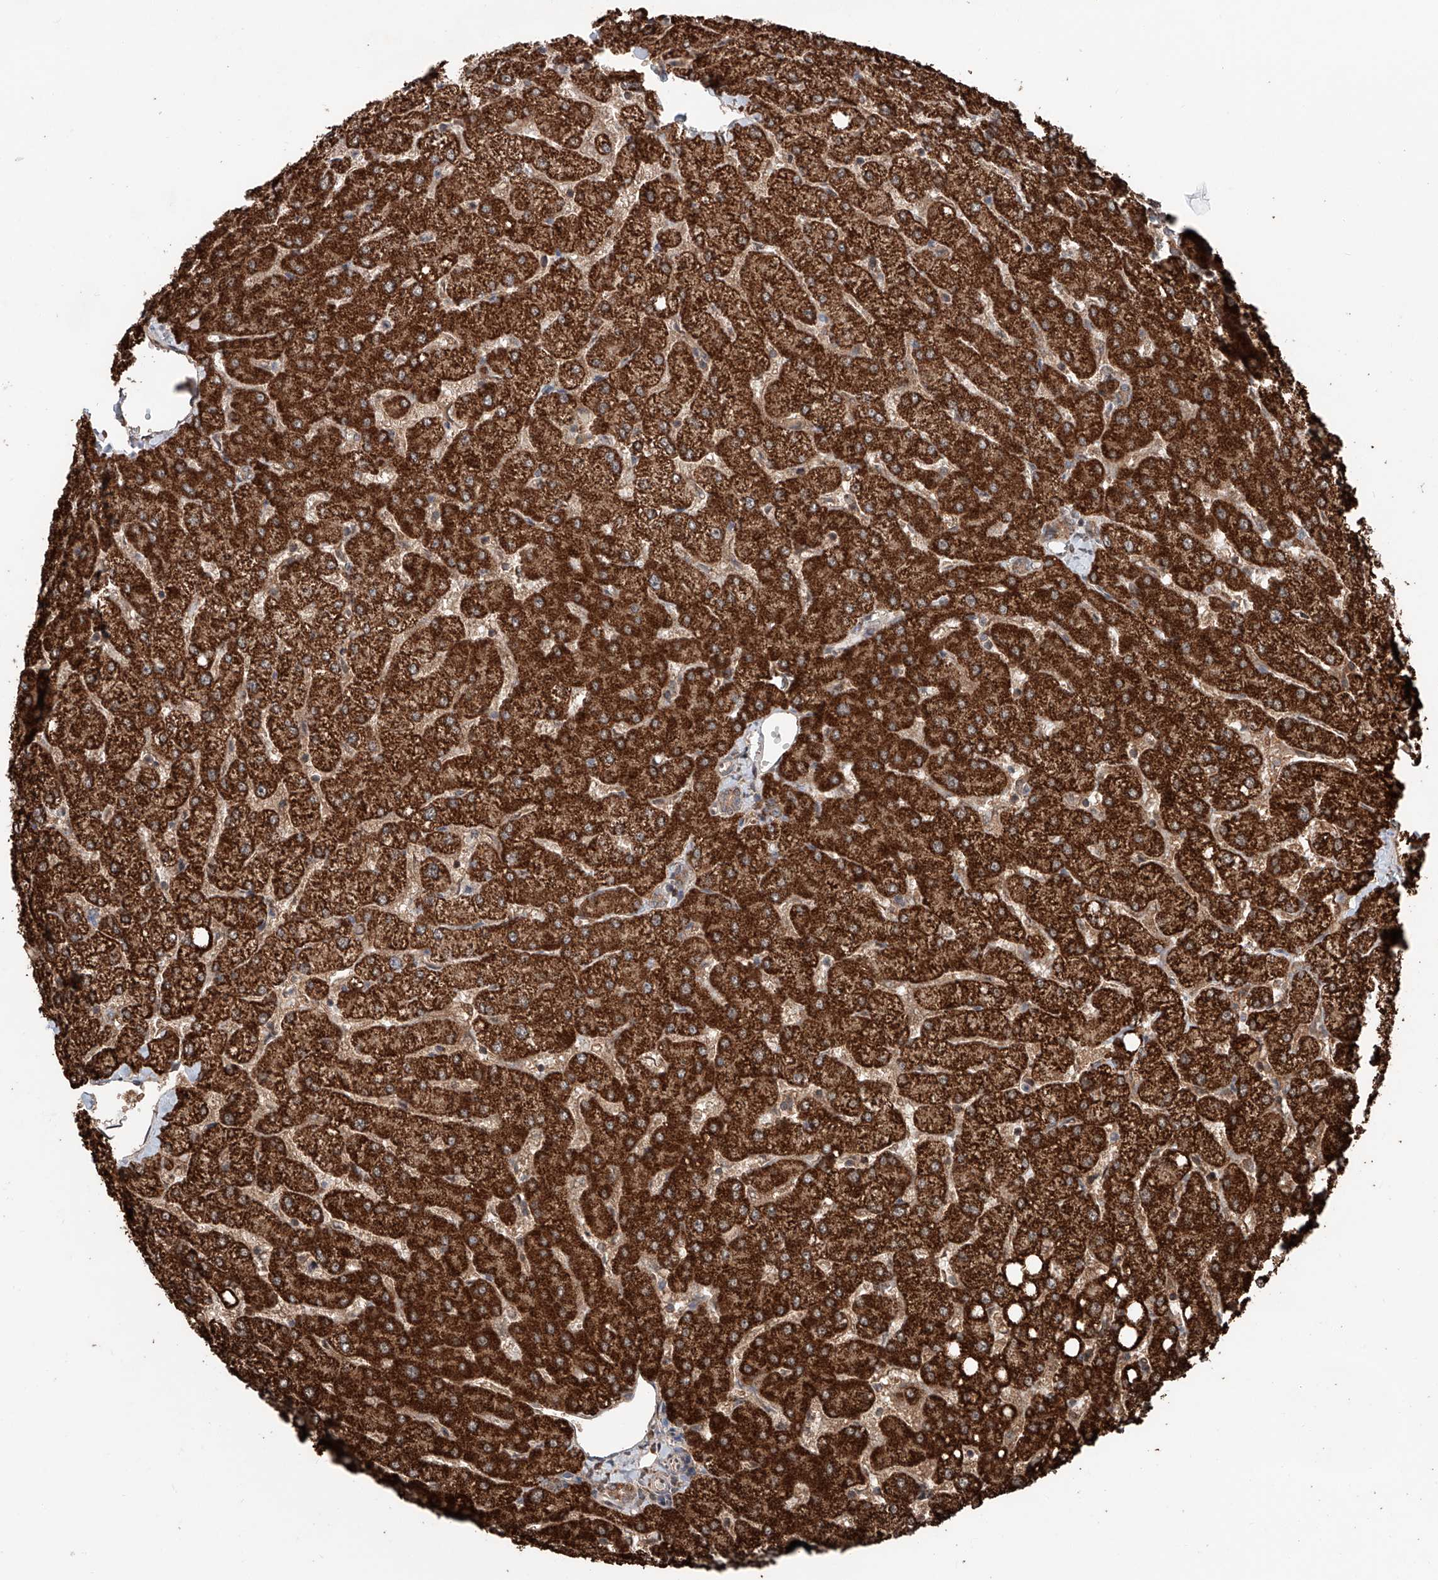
{"staining": {"intensity": "moderate", "quantity": ">75%", "location": "cytoplasmic/membranous"}, "tissue": "liver", "cell_type": "Cholangiocytes", "image_type": "normal", "snomed": [{"axis": "morphology", "description": "Normal tissue, NOS"}, {"axis": "topography", "description": "Liver"}], "caption": "Immunohistochemistry (IHC) (DAB (3,3'-diaminobenzidine)) staining of unremarkable human liver reveals moderate cytoplasmic/membranous protein positivity in about >75% of cholangiocytes.", "gene": "ZNF445", "patient": {"sex": "female", "age": 54}}